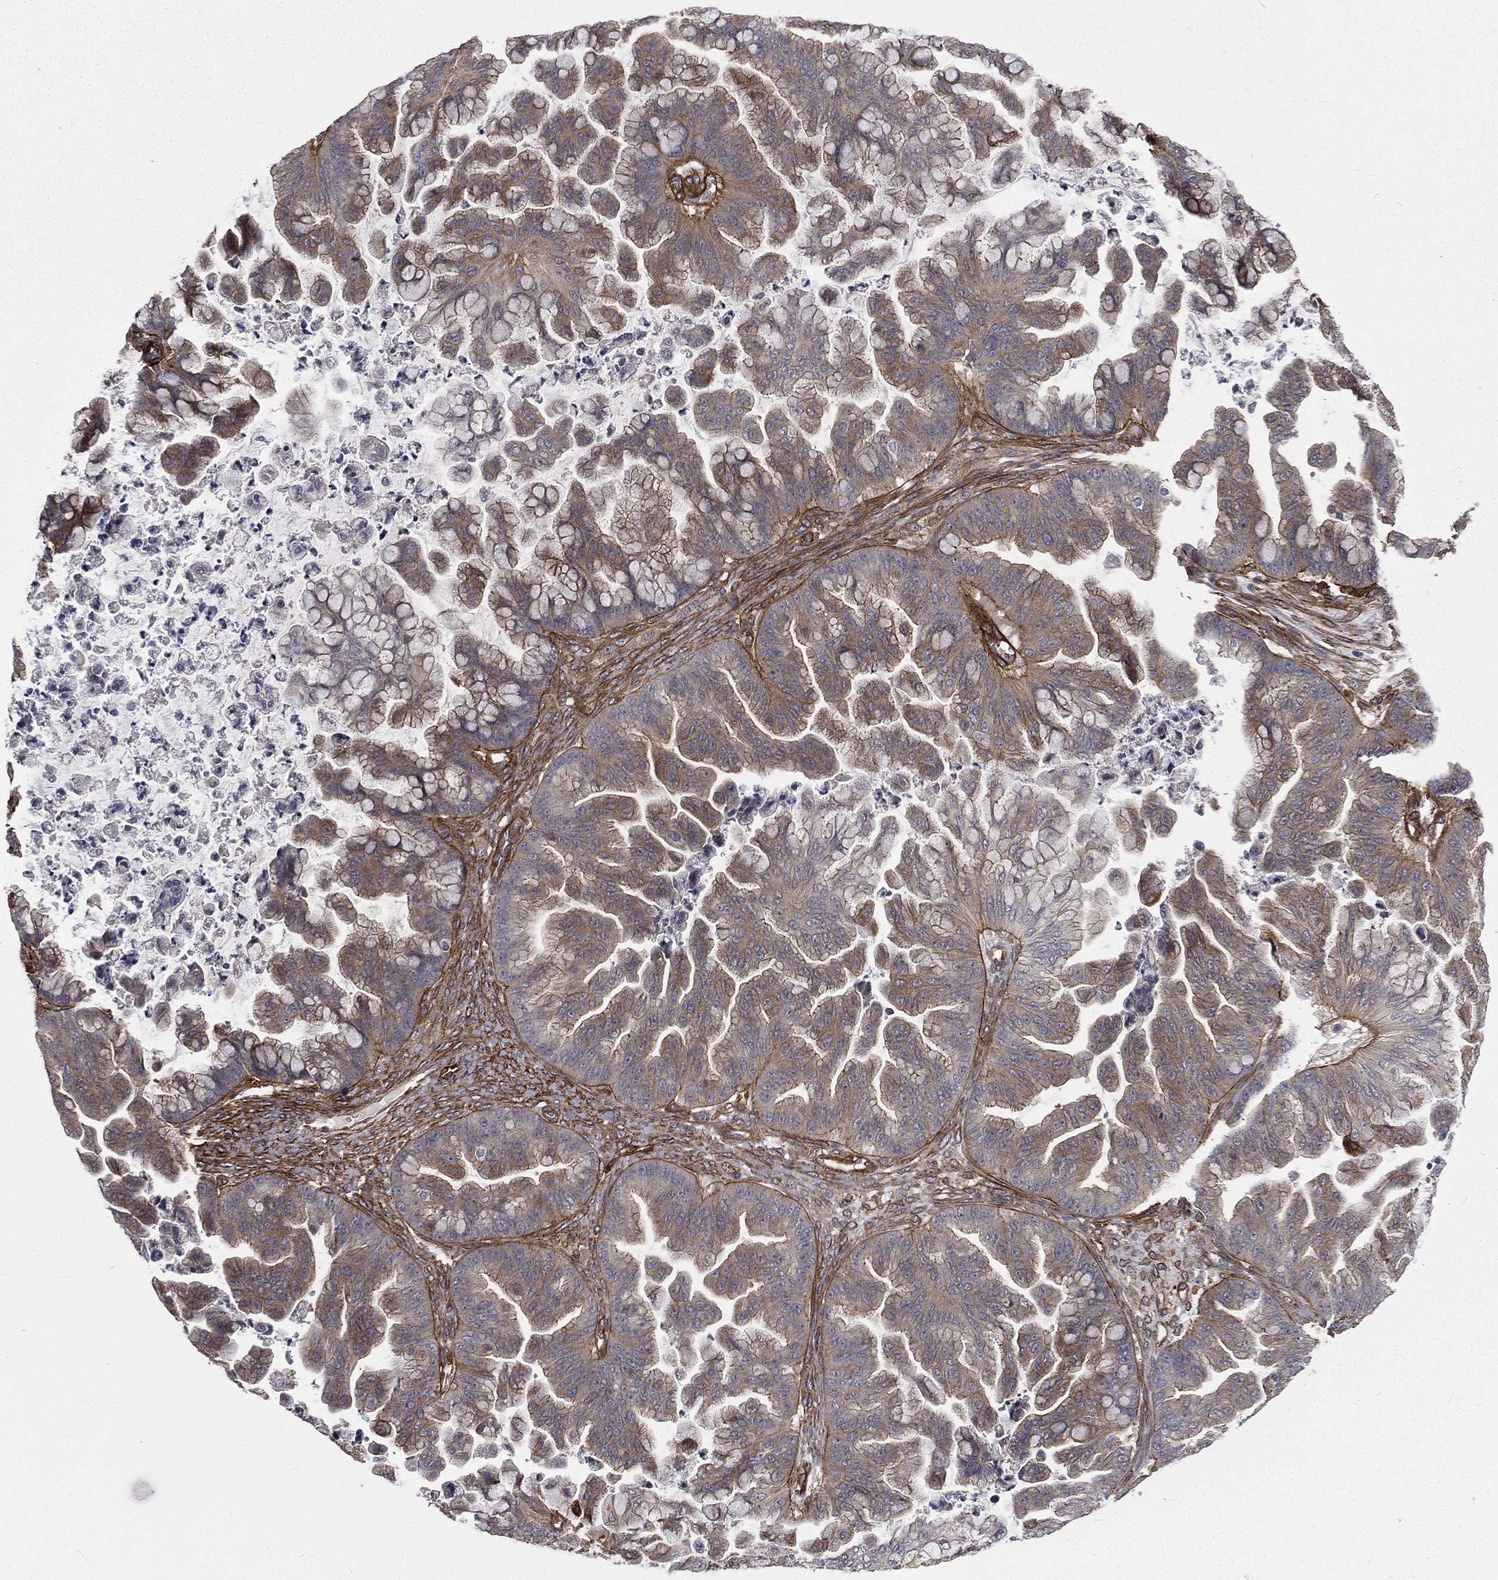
{"staining": {"intensity": "weak", "quantity": "25%-75%", "location": "cytoplasmic/membranous"}, "tissue": "ovarian cancer", "cell_type": "Tumor cells", "image_type": "cancer", "snomed": [{"axis": "morphology", "description": "Cystadenocarcinoma, mucinous, NOS"}, {"axis": "topography", "description": "Ovary"}], "caption": "Immunohistochemistry (IHC) micrograph of ovarian cancer (mucinous cystadenocarcinoma) stained for a protein (brown), which exhibits low levels of weak cytoplasmic/membranous expression in approximately 25%-75% of tumor cells.", "gene": "PPFIBP1", "patient": {"sex": "female", "age": 67}}